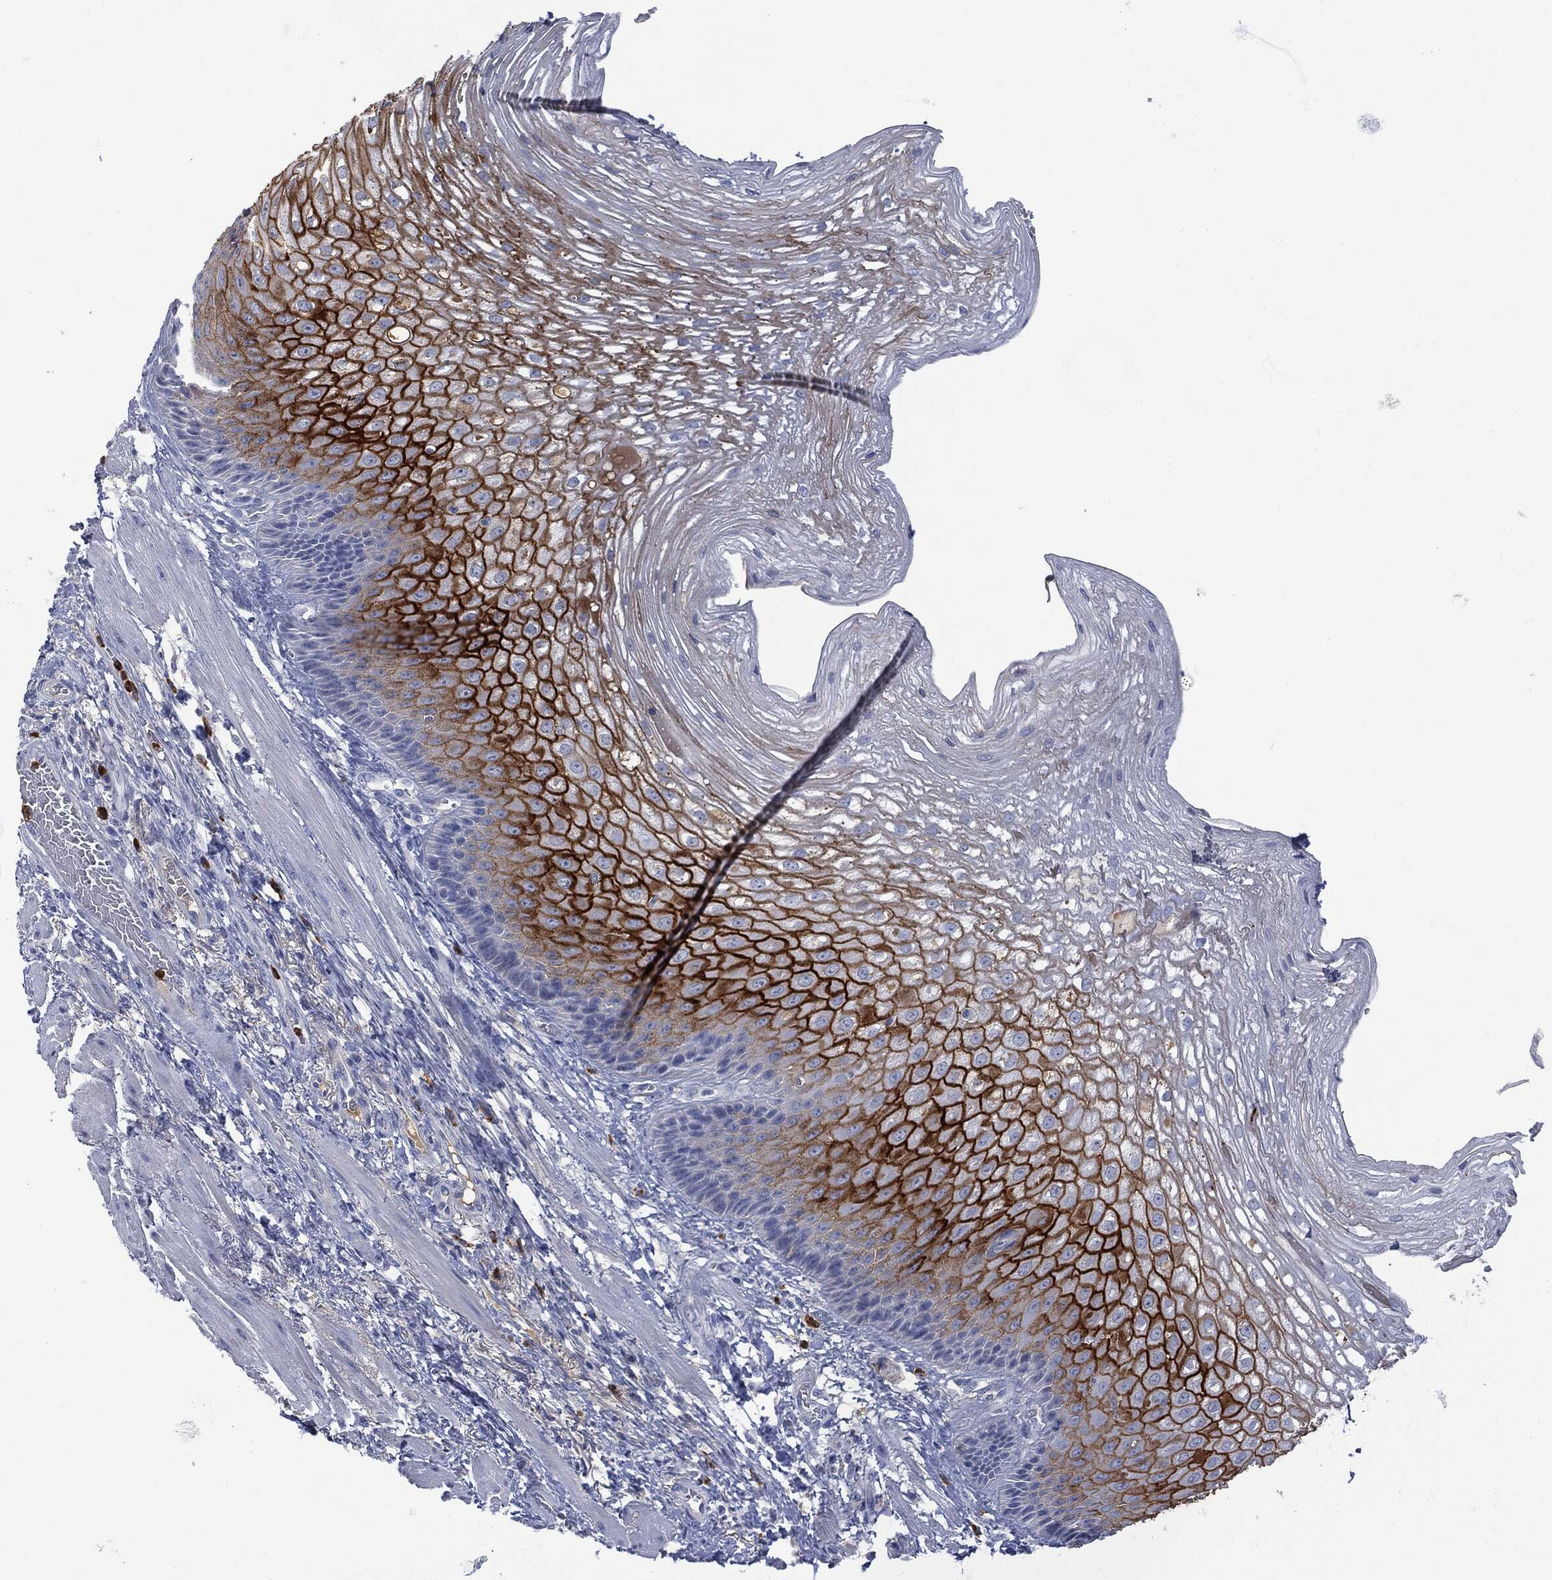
{"staining": {"intensity": "strong", "quantity": "25%-75%", "location": "cytoplasmic/membranous"}, "tissue": "esophagus", "cell_type": "Squamous epithelial cells", "image_type": "normal", "snomed": [{"axis": "morphology", "description": "Normal tissue, NOS"}, {"axis": "topography", "description": "Esophagus"}], "caption": "Immunohistochemistry (IHC) (DAB (3,3'-diaminobenzidine)) staining of benign human esophagus reveals strong cytoplasmic/membranous protein positivity in about 25%-75% of squamous epithelial cells.", "gene": "BTK", "patient": {"sex": "male", "age": 63}}